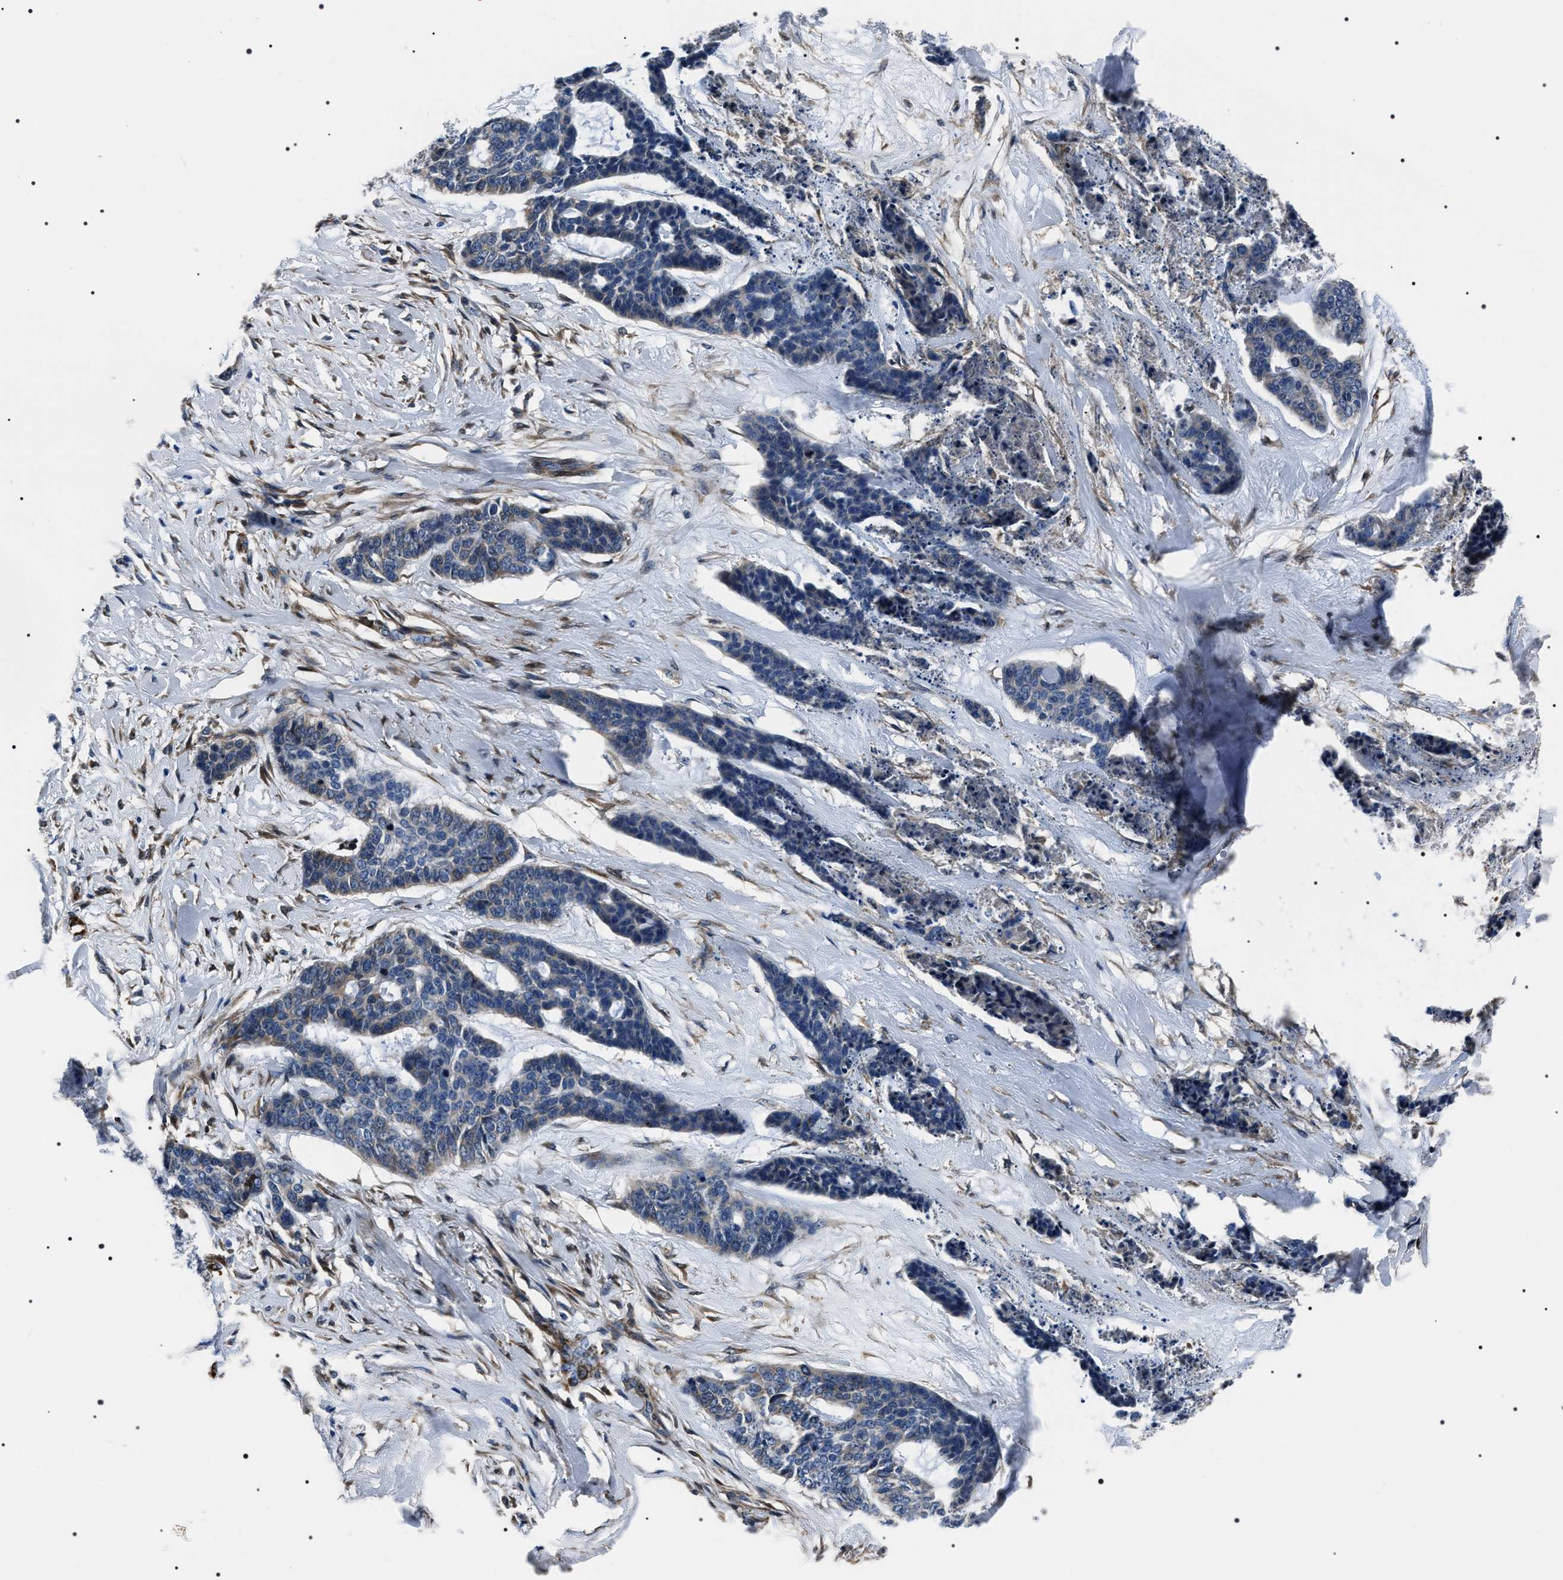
{"staining": {"intensity": "negative", "quantity": "none", "location": "none"}, "tissue": "skin cancer", "cell_type": "Tumor cells", "image_type": "cancer", "snomed": [{"axis": "morphology", "description": "Basal cell carcinoma"}, {"axis": "topography", "description": "Skin"}], "caption": "Basal cell carcinoma (skin) stained for a protein using IHC reveals no positivity tumor cells.", "gene": "BAG2", "patient": {"sex": "female", "age": 64}}